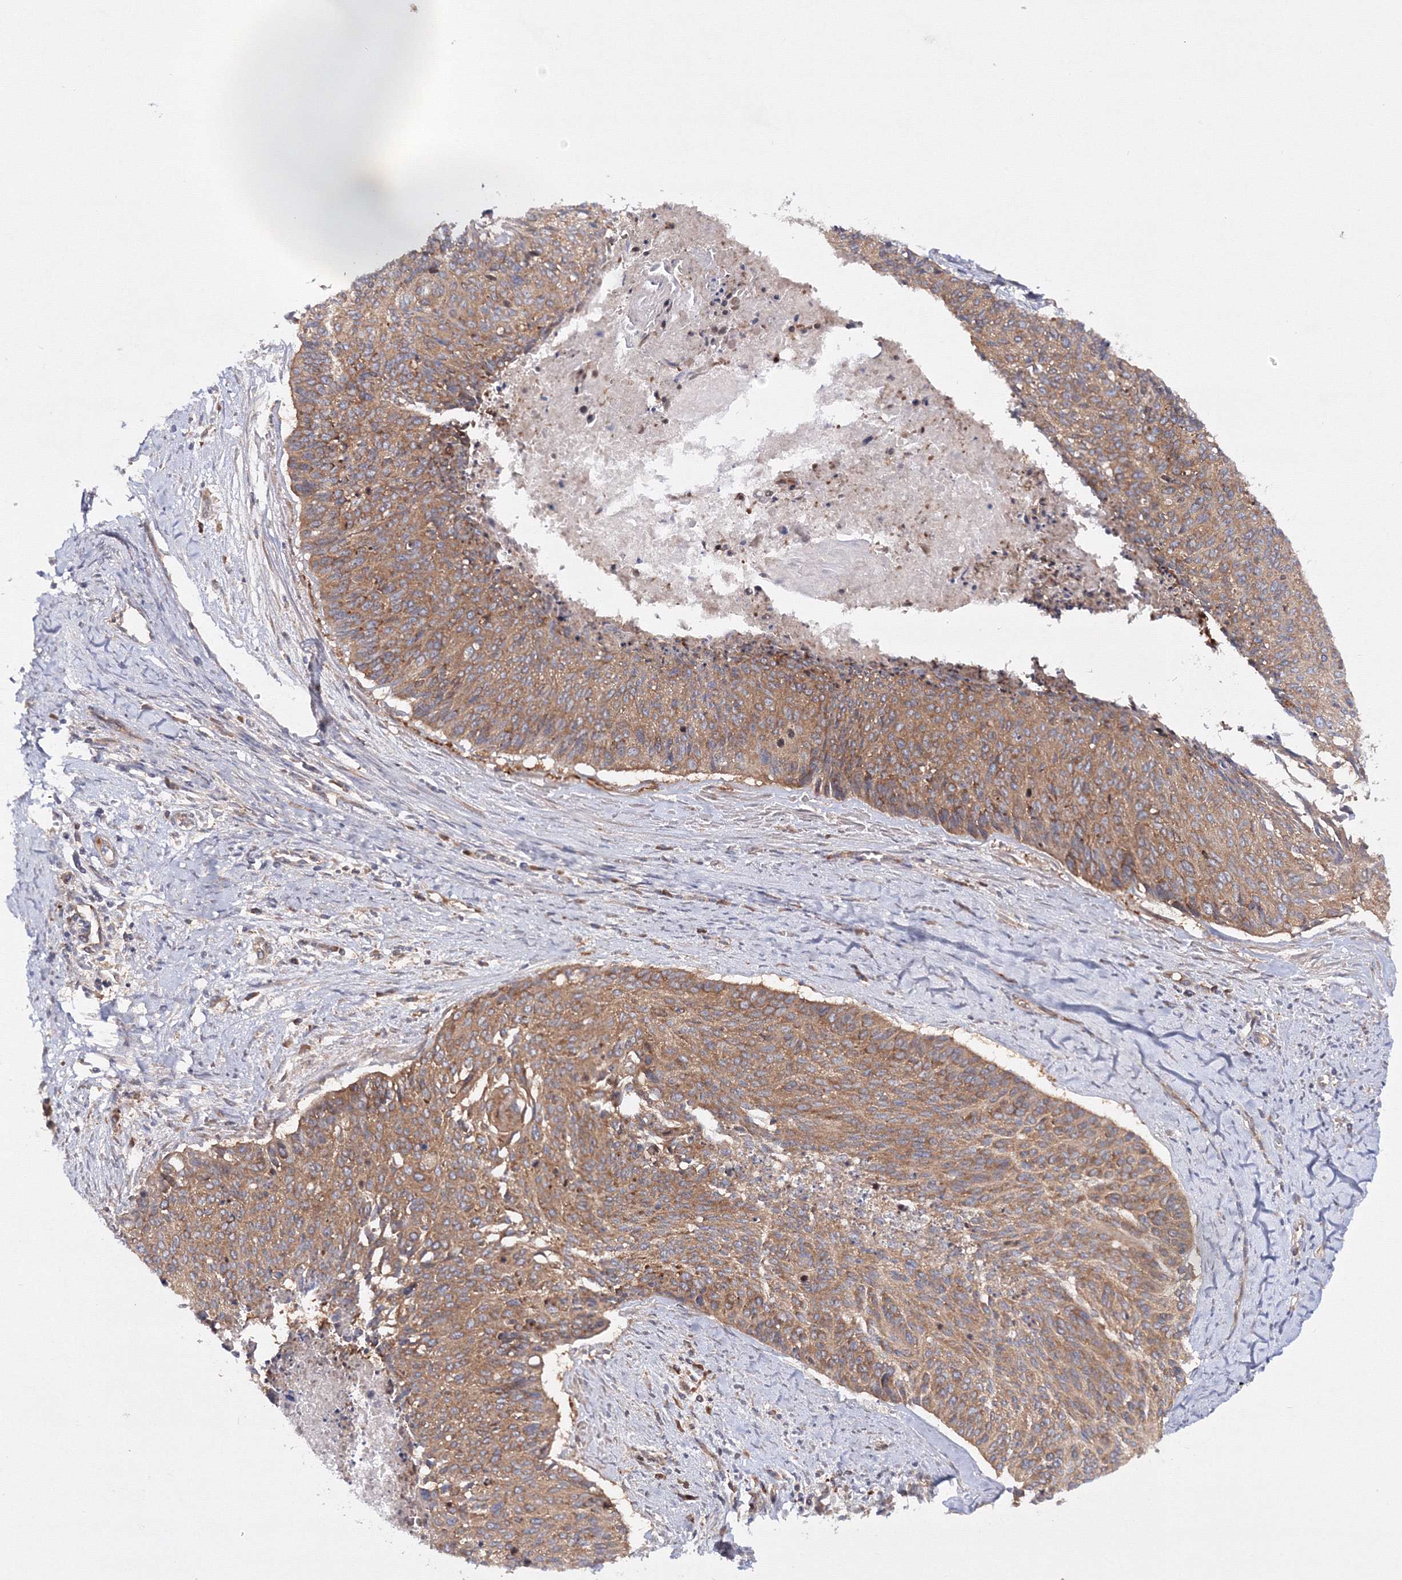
{"staining": {"intensity": "moderate", "quantity": ">75%", "location": "cytoplasmic/membranous"}, "tissue": "cervical cancer", "cell_type": "Tumor cells", "image_type": "cancer", "snomed": [{"axis": "morphology", "description": "Squamous cell carcinoma, NOS"}, {"axis": "topography", "description": "Cervix"}], "caption": "DAB immunohistochemical staining of human cervical cancer demonstrates moderate cytoplasmic/membranous protein staining in about >75% of tumor cells.", "gene": "HARS1", "patient": {"sex": "female", "age": 55}}